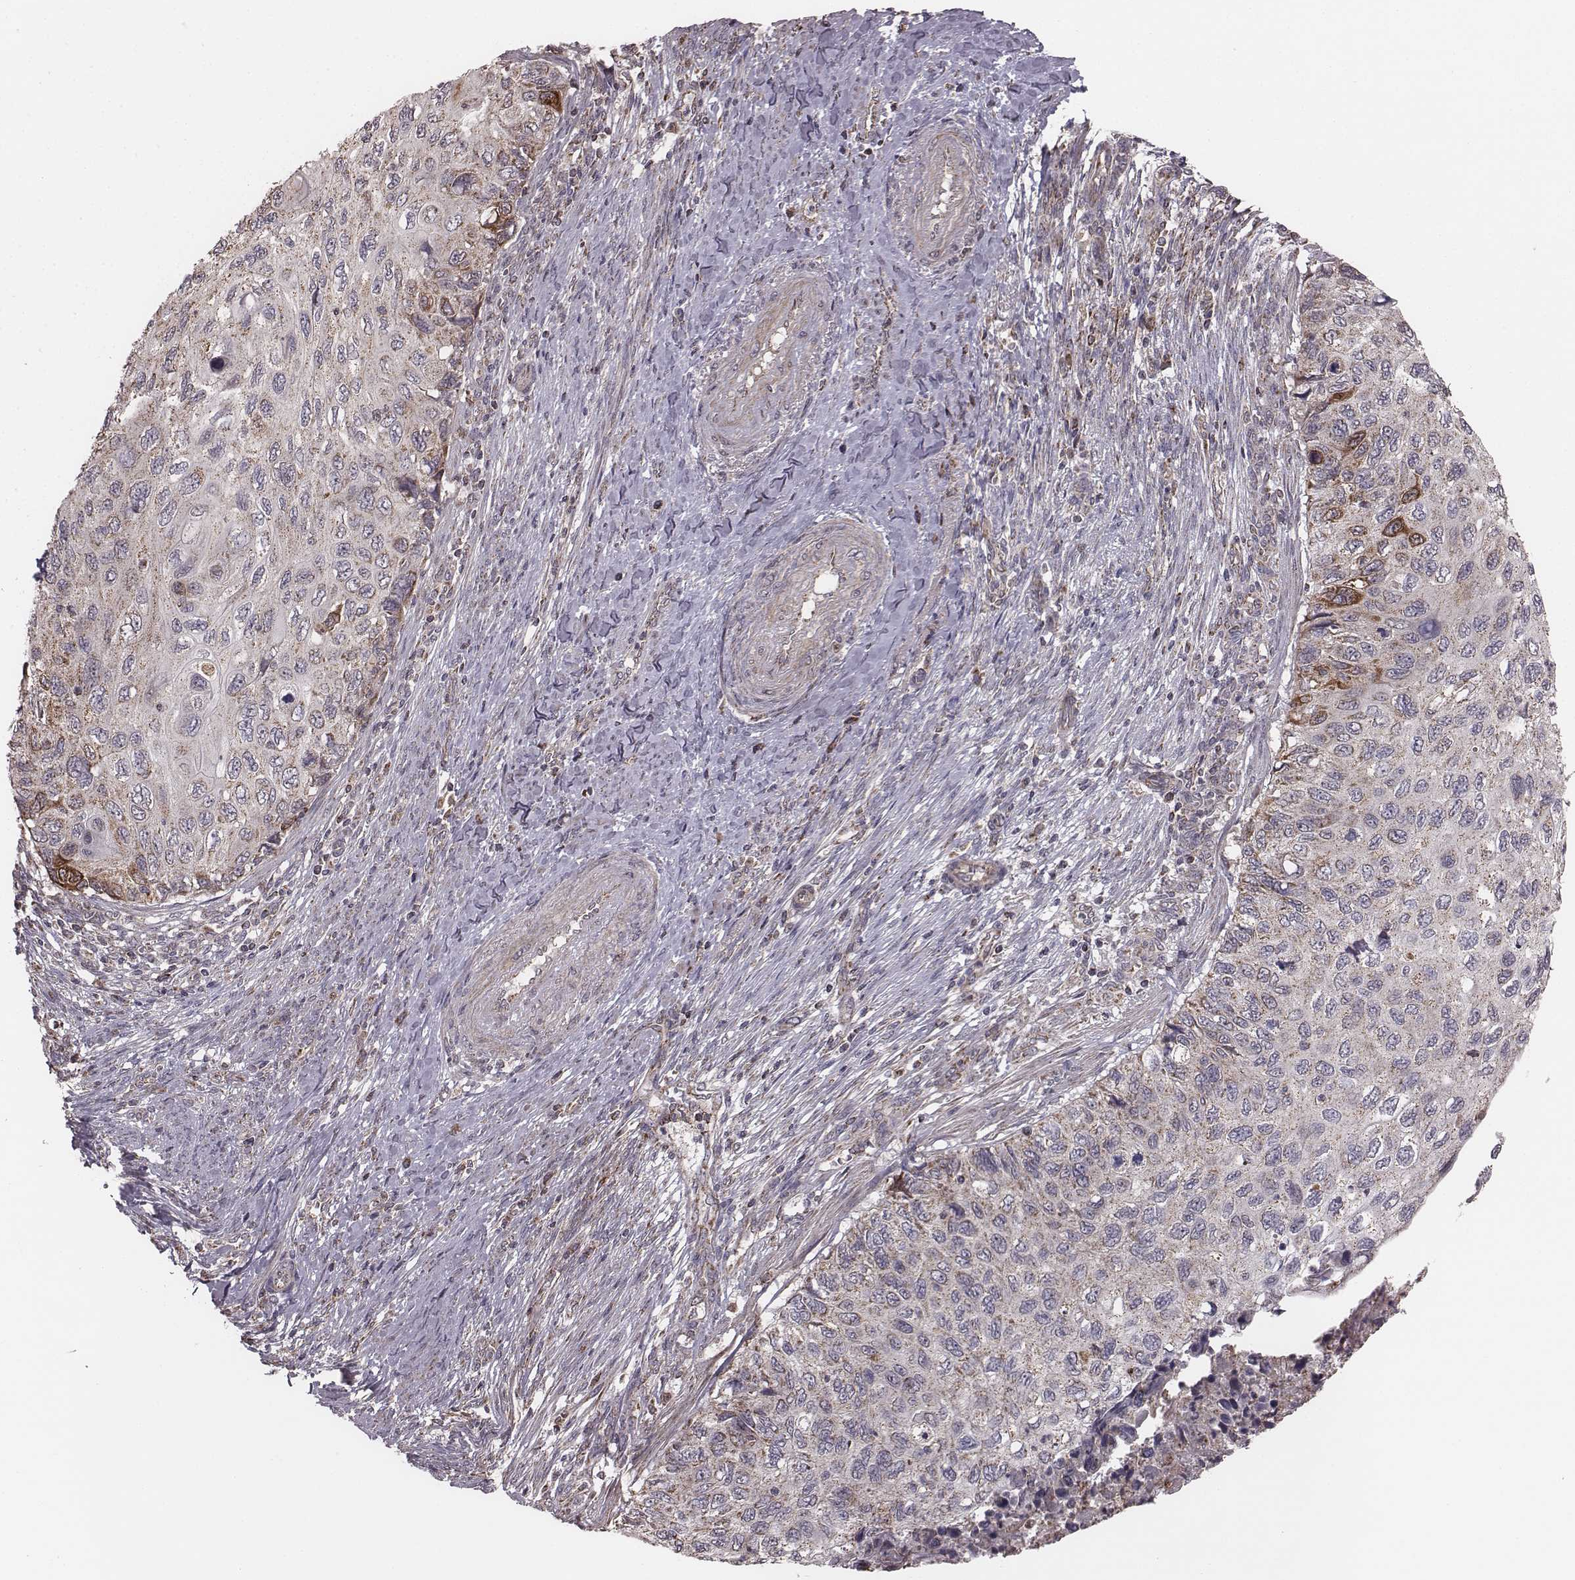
{"staining": {"intensity": "moderate", "quantity": ">75%", "location": "cytoplasmic/membranous"}, "tissue": "cervical cancer", "cell_type": "Tumor cells", "image_type": "cancer", "snomed": [{"axis": "morphology", "description": "Squamous cell carcinoma, NOS"}, {"axis": "topography", "description": "Cervix"}], "caption": "This micrograph reveals immunohistochemistry (IHC) staining of human cervical cancer, with medium moderate cytoplasmic/membranous staining in about >75% of tumor cells.", "gene": "PDCD2L", "patient": {"sex": "female", "age": 70}}